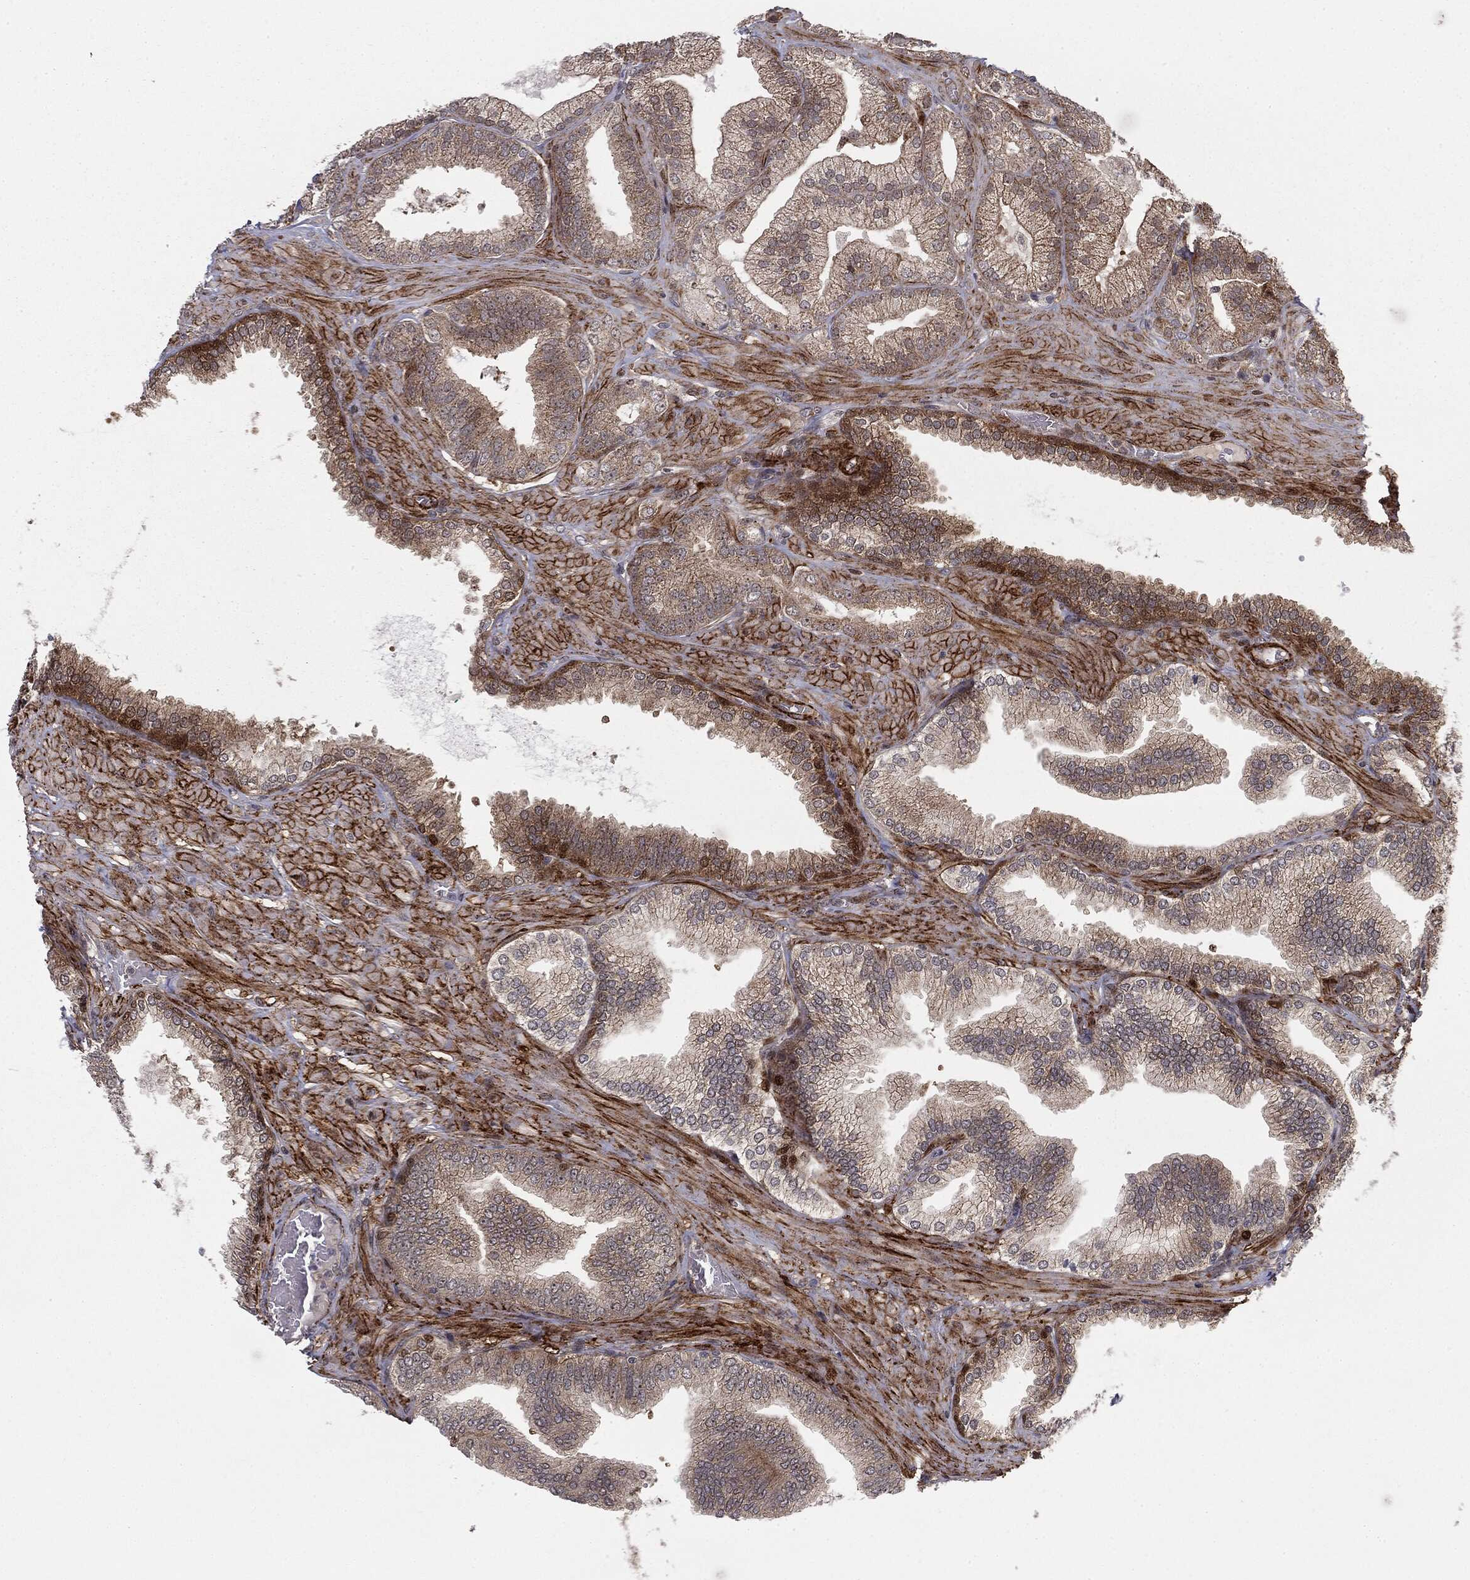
{"staining": {"intensity": "weak", "quantity": ">75%", "location": "cytoplasmic/membranous"}, "tissue": "prostate cancer", "cell_type": "Tumor cells", "image_type": "cancer", "snomed": [{"axis": "morphology", "description": "Adenocarcinoma, High grade"}, {"axis": "topography", "description": "Prostate"}], "caption": "A micrograph of prostate cancer stained for a protein demonstrates weak cytoplasmic/membranous brown staining in tumor cells. Using DAB (brown) and hematoxylin (blue) stains, captured at high magnification using brightfield microscopy.", "gene": "PTEN", "patient": {"sex": "male", "age": 68}}